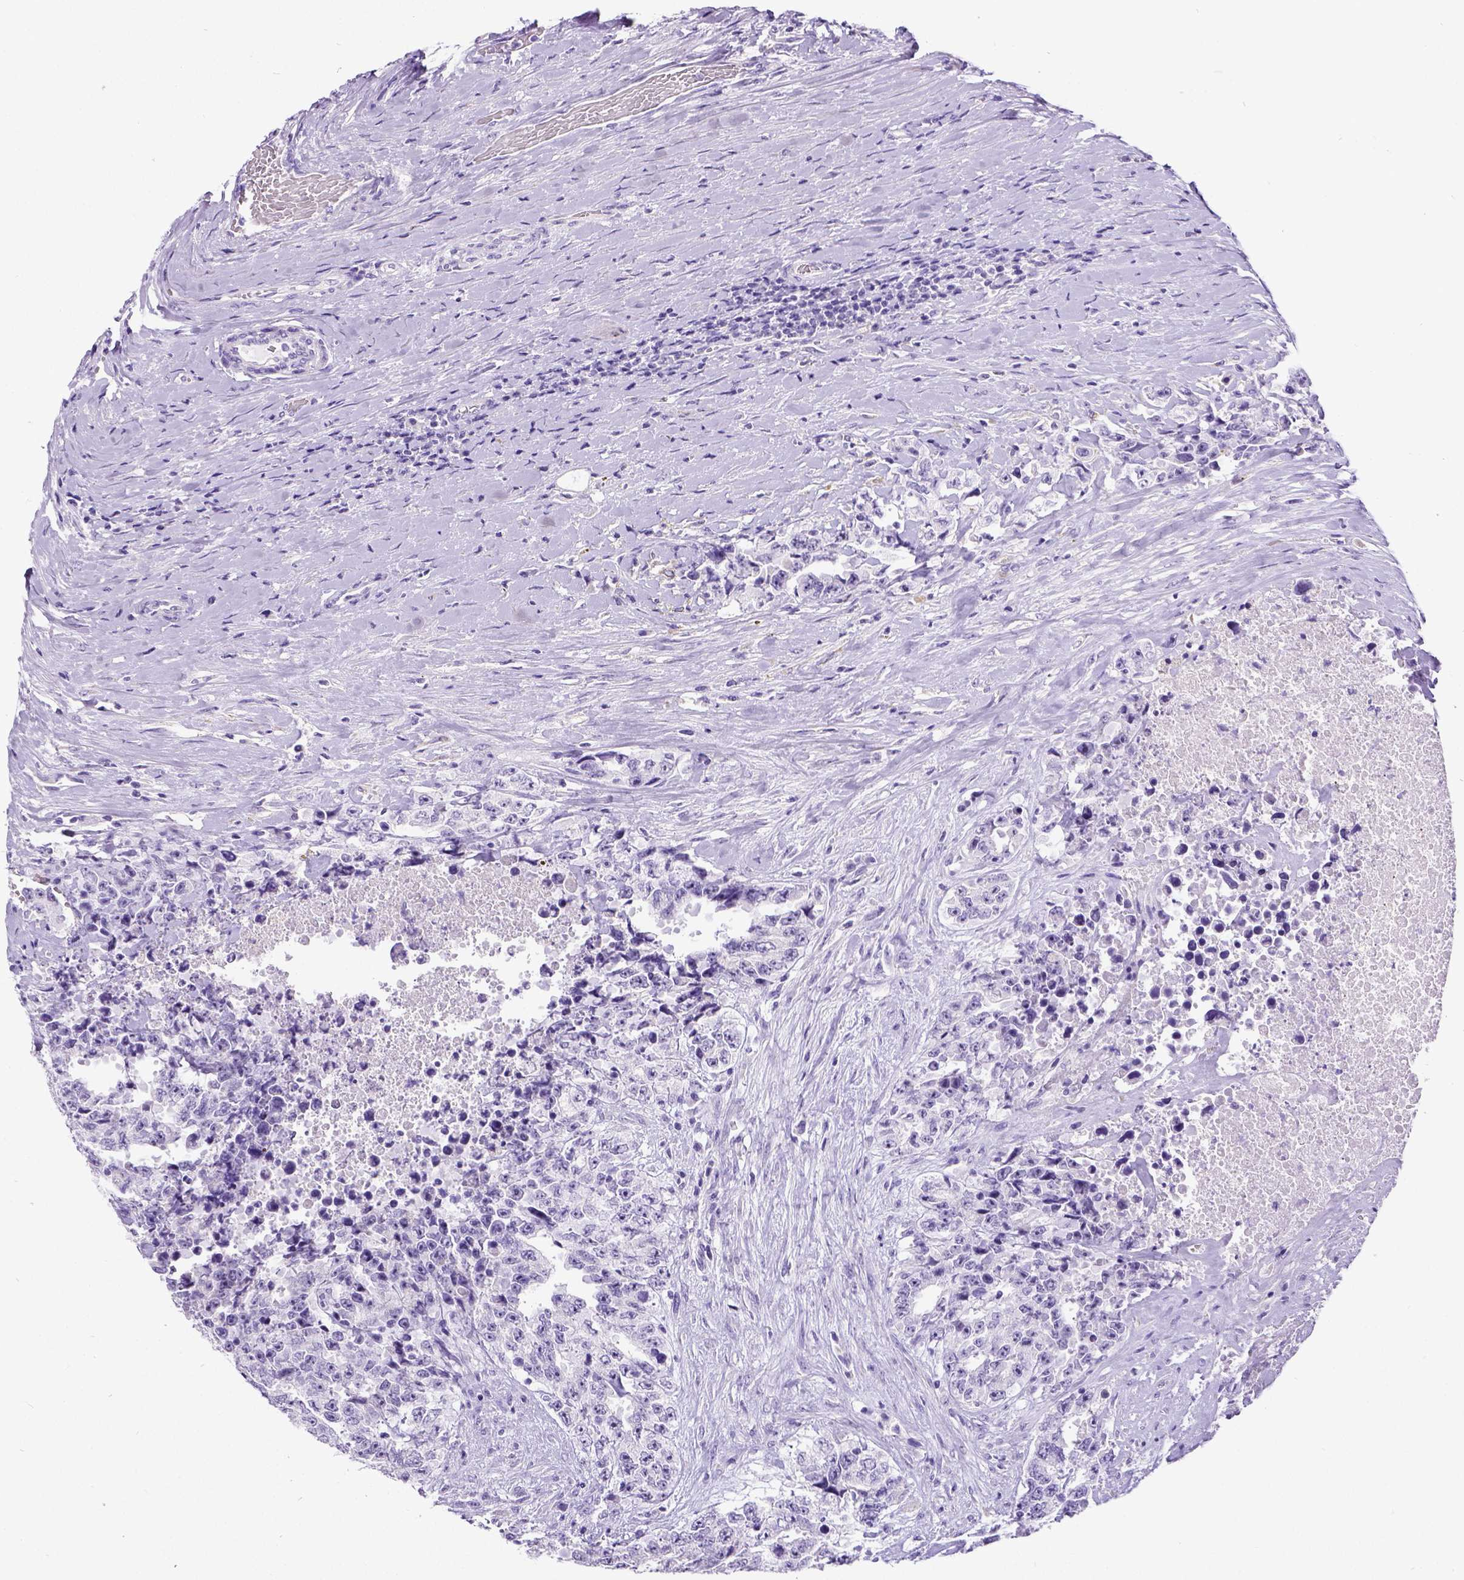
{"staining": {"intensity": "negative", "quantity": "none", "location": "none"}, "tissue": "testis cancer", "cell_type": "Tumor cells", "image_type": "cancer", "snomed": [{"axis": "morphology", "description": "Carcinoma, Embryonal, NOS"}, {"axis": "topography", "description": "Testis"}], "caption": "Immunohistochemistry (IHC) of testis cancer (embryonal carcinoma) shows no positivity in tumor cells.", "gene": "SATB2", "patient": {"sex": "male", "age": 24}}